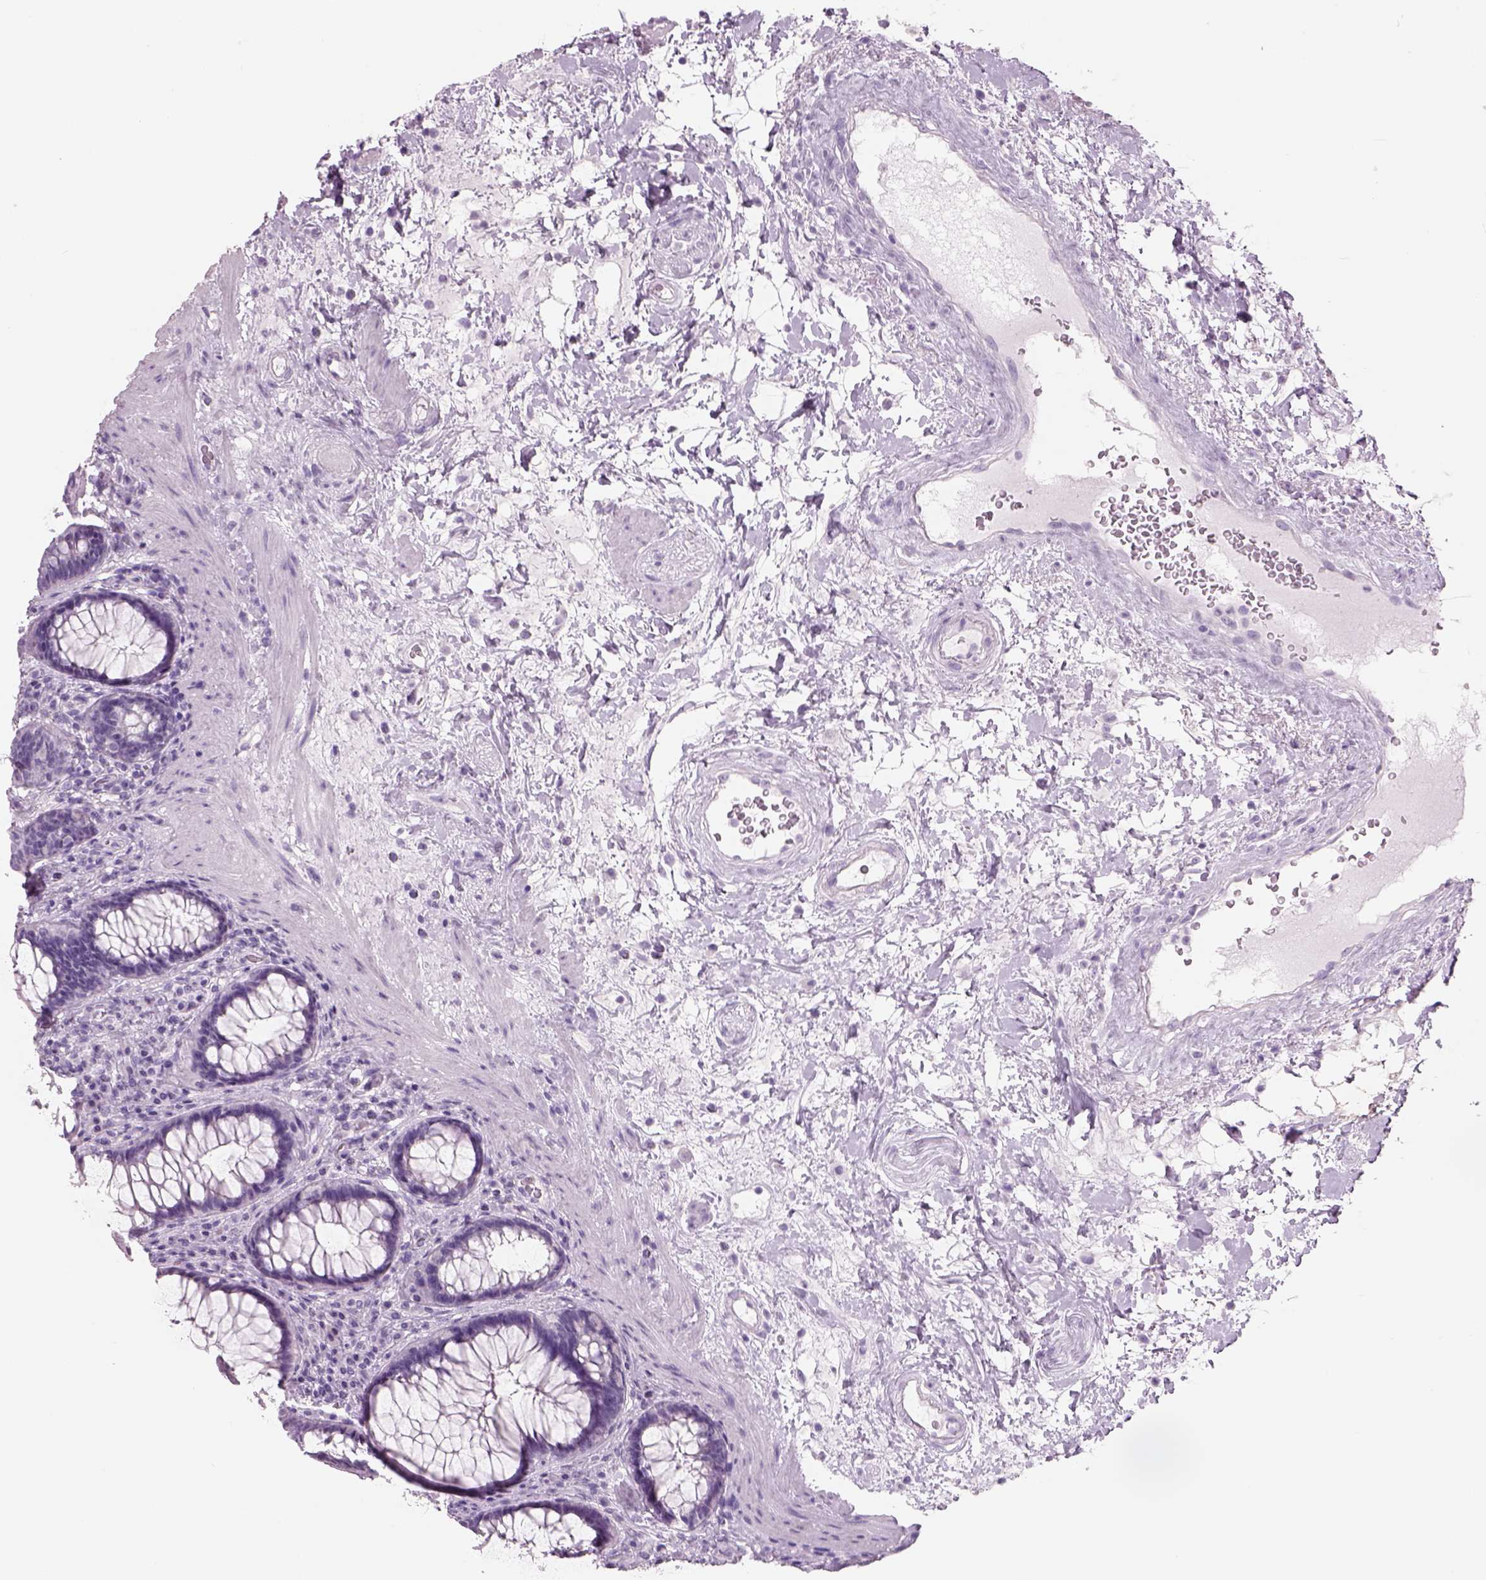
{"staining": {"intensity": "negative", "quantity": "none", "location": "none"}, "tissue": "rectum", "cell_type": "Glandular cells", "image_type": "normal", "snomed": [{"axis": "morphology", "description": "Normal tissue, NOS"}, {"axis": "topography", "description": "Rectum"}], "caption": "Immunohistochemical staining of unremarkable rectum exhibits no significant positivity in glandular cells. (IHC, brightfield microscopy, high magnification).", "gene": "RHO", "patient": {"sex": "male", "age": 72}}